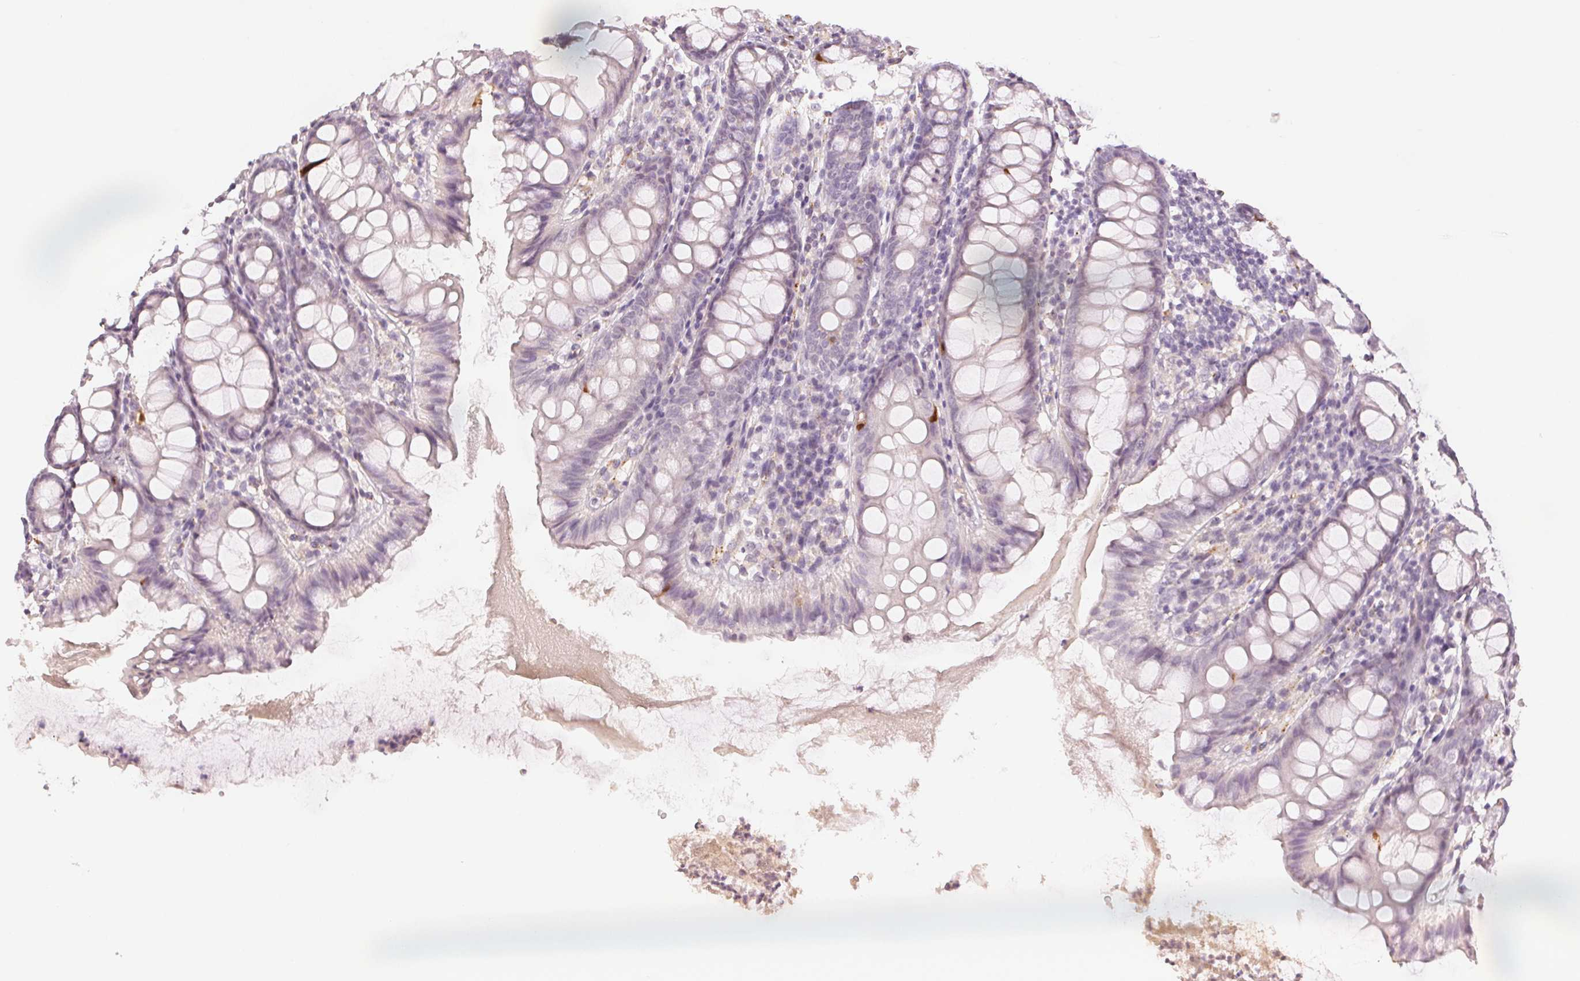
{"staining": {"intensity": "negative", "quantity": "none", "location": "none"}, "tissue": "colon", "cell_type": "Endothelial cells", "image_type": "normal", "snomed": [{"axis": "morphology", "description": "Normal tissue, NOS"}, {"axis": "topography", "description": "Colon"}], "caption": "High power microscopy image of an immunohistochemistry histopathology image of benign colon, revealing no significant expression in endothelial cells.", "gene": "SCGN", "patient": {"sex": "female", "age": 84}}